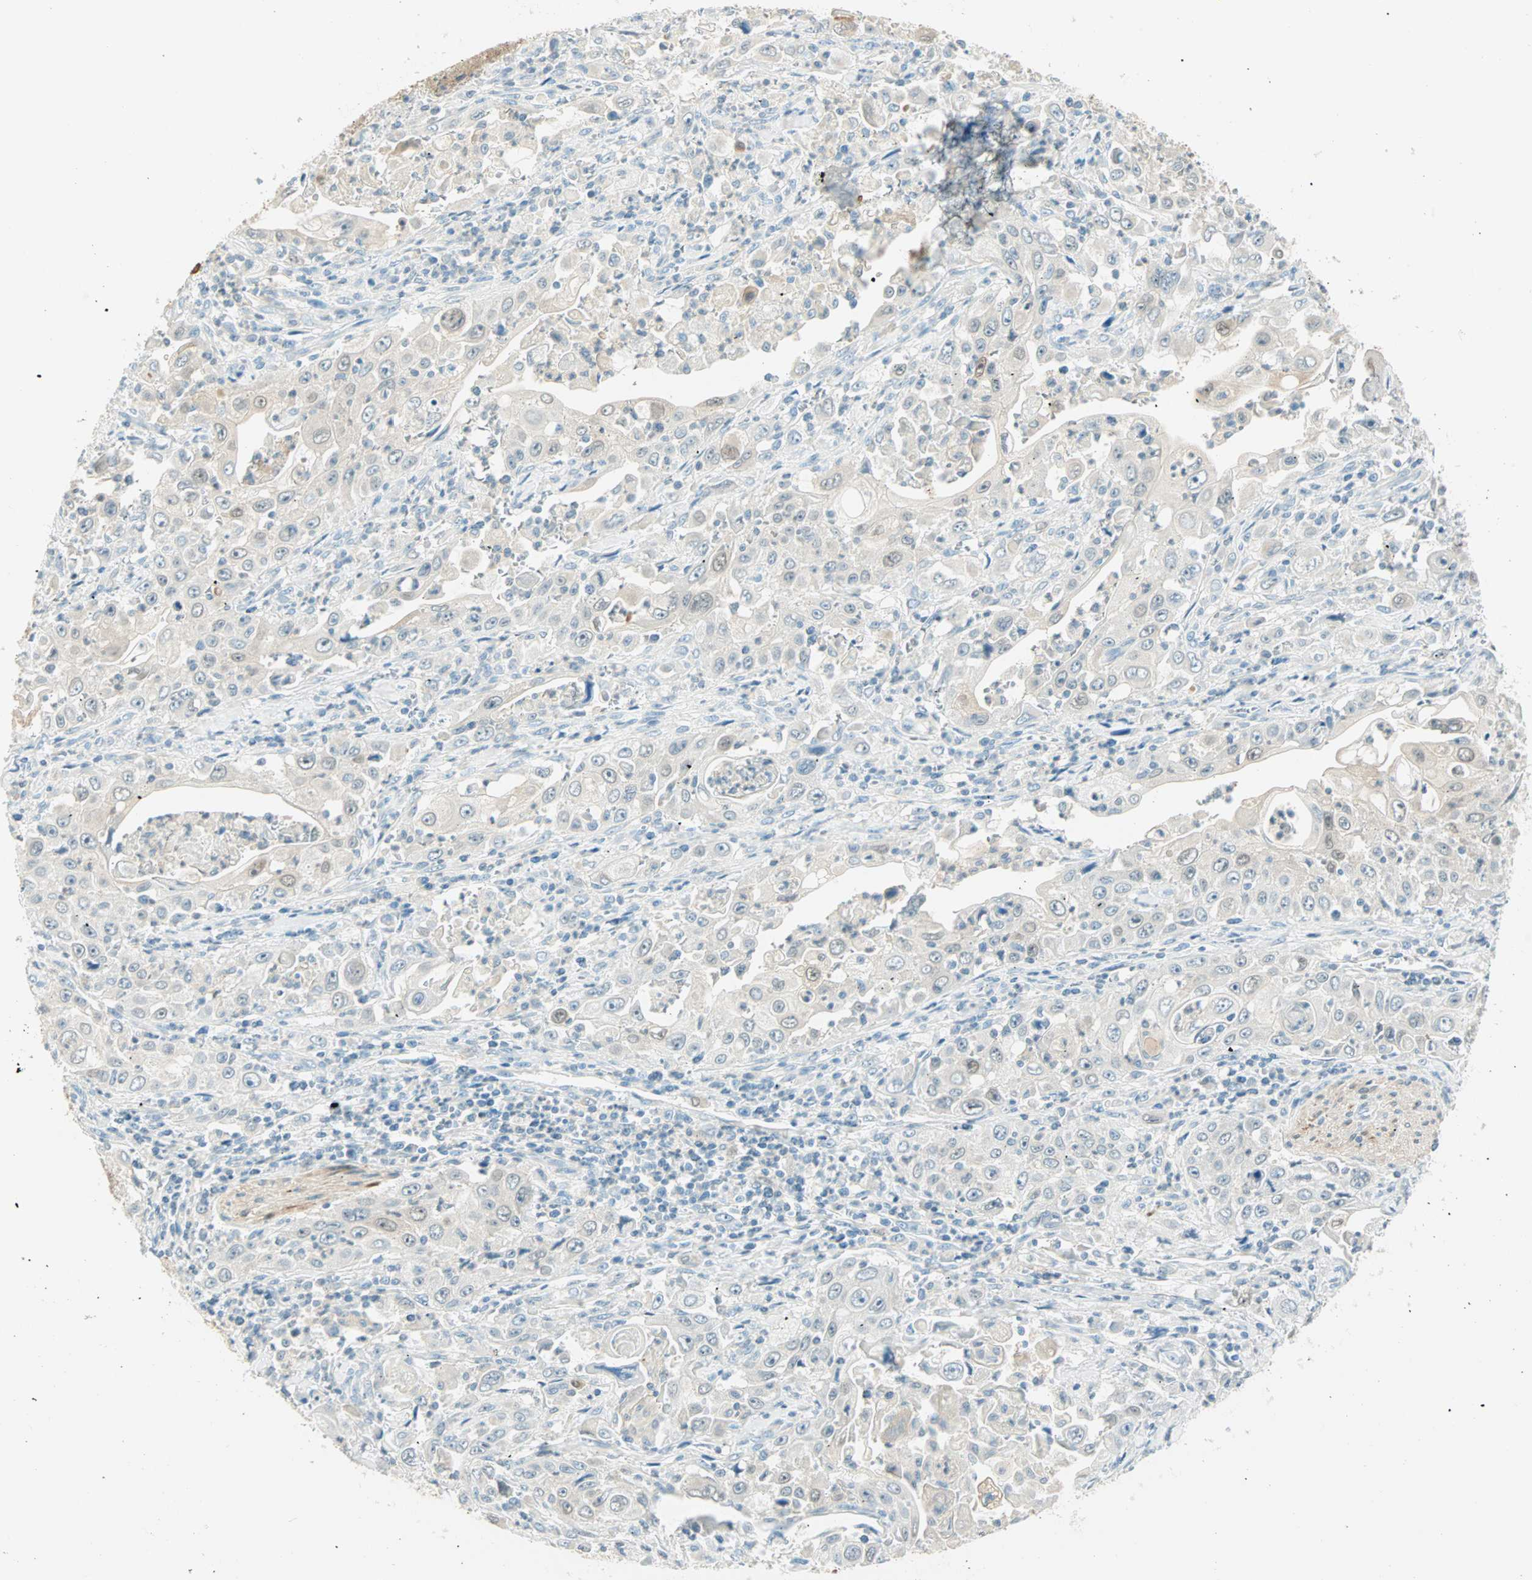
{"staining": {"intensity": "weak", "quantity": "25%-75%", "location": "cytoplasmic/membranous,nuclear"}, "tissue": "pancreatic cancer", "cell_type": "Tumor cells", "image_type": "cancer", "snomed": [{"axis": "morphology", "description": "Adenocarcinoma, NOS"}, {"axis": "topography", "description": "Pancreas"}], "caption": "Weak cytoplasmic/membranous and nuclear expression is identified in approximately 25%-75% of tumor cells in pancreatic cancer (adenocarcinoma). The staining was performed using DAB (3,3'-diaminobenzidine) to visualize the protein expression in brown, while the nuclei were stained in blue with hematoxylin (Magnification: 20x).", "gene": "S100A1", "patient": {"sex": "male", "age": 70}}